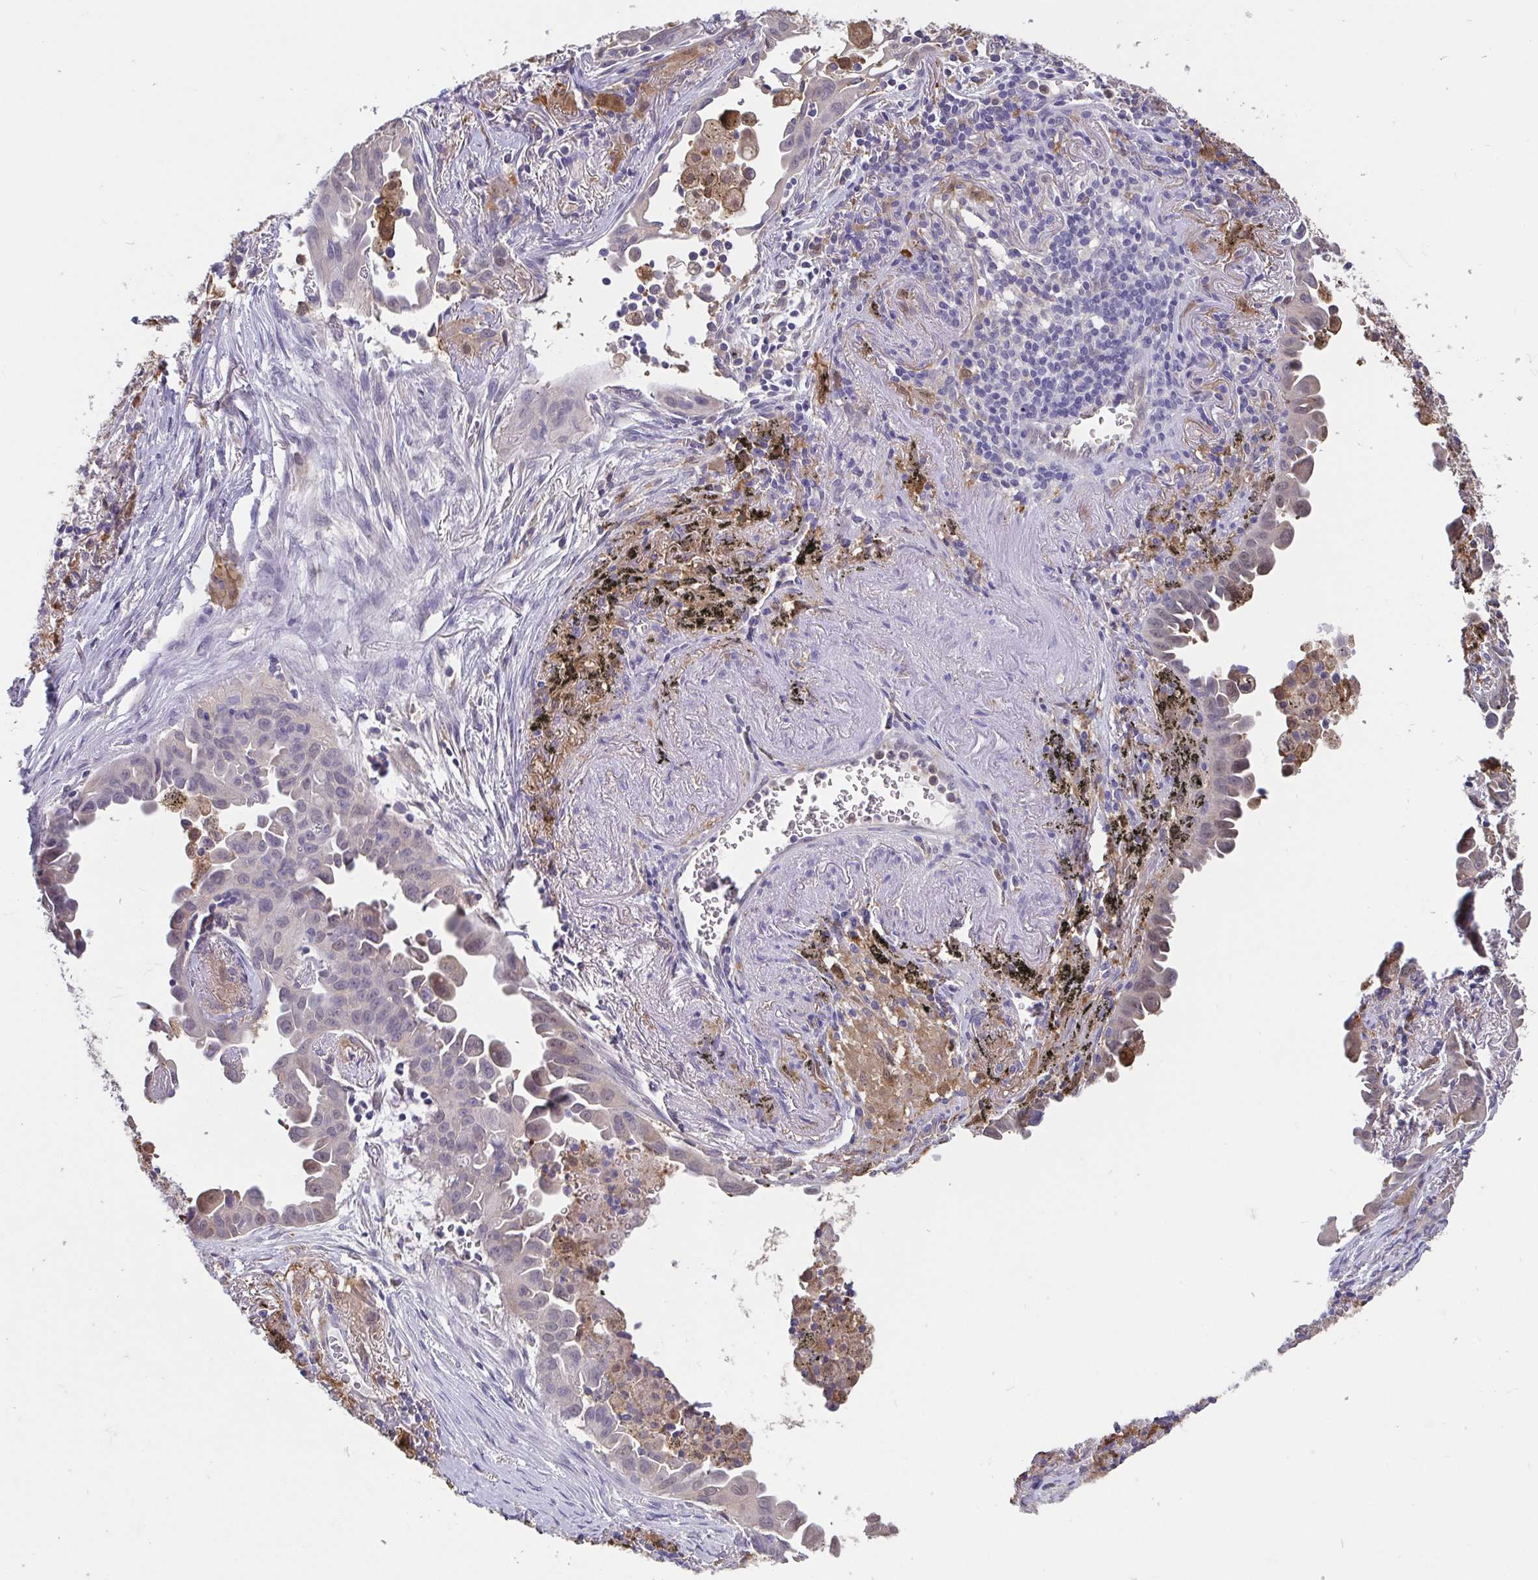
{"staining": {"intensity": "negative", "quantity": "none", "location": "none"}, "tissue": "lung cancer", "cell_type": "Tumor cells", "image_type": "cancer", "snomed": [{"axis": "morphology", "description": "Adenocarcinoma, NOS"}, {"axis": "topography", "description": "Lung"}], "caption": "Tumor cells are negative for protein expression in human lung cancer.", "gene": "IDH1", "patient": {"sex": "male", "age": 68}}